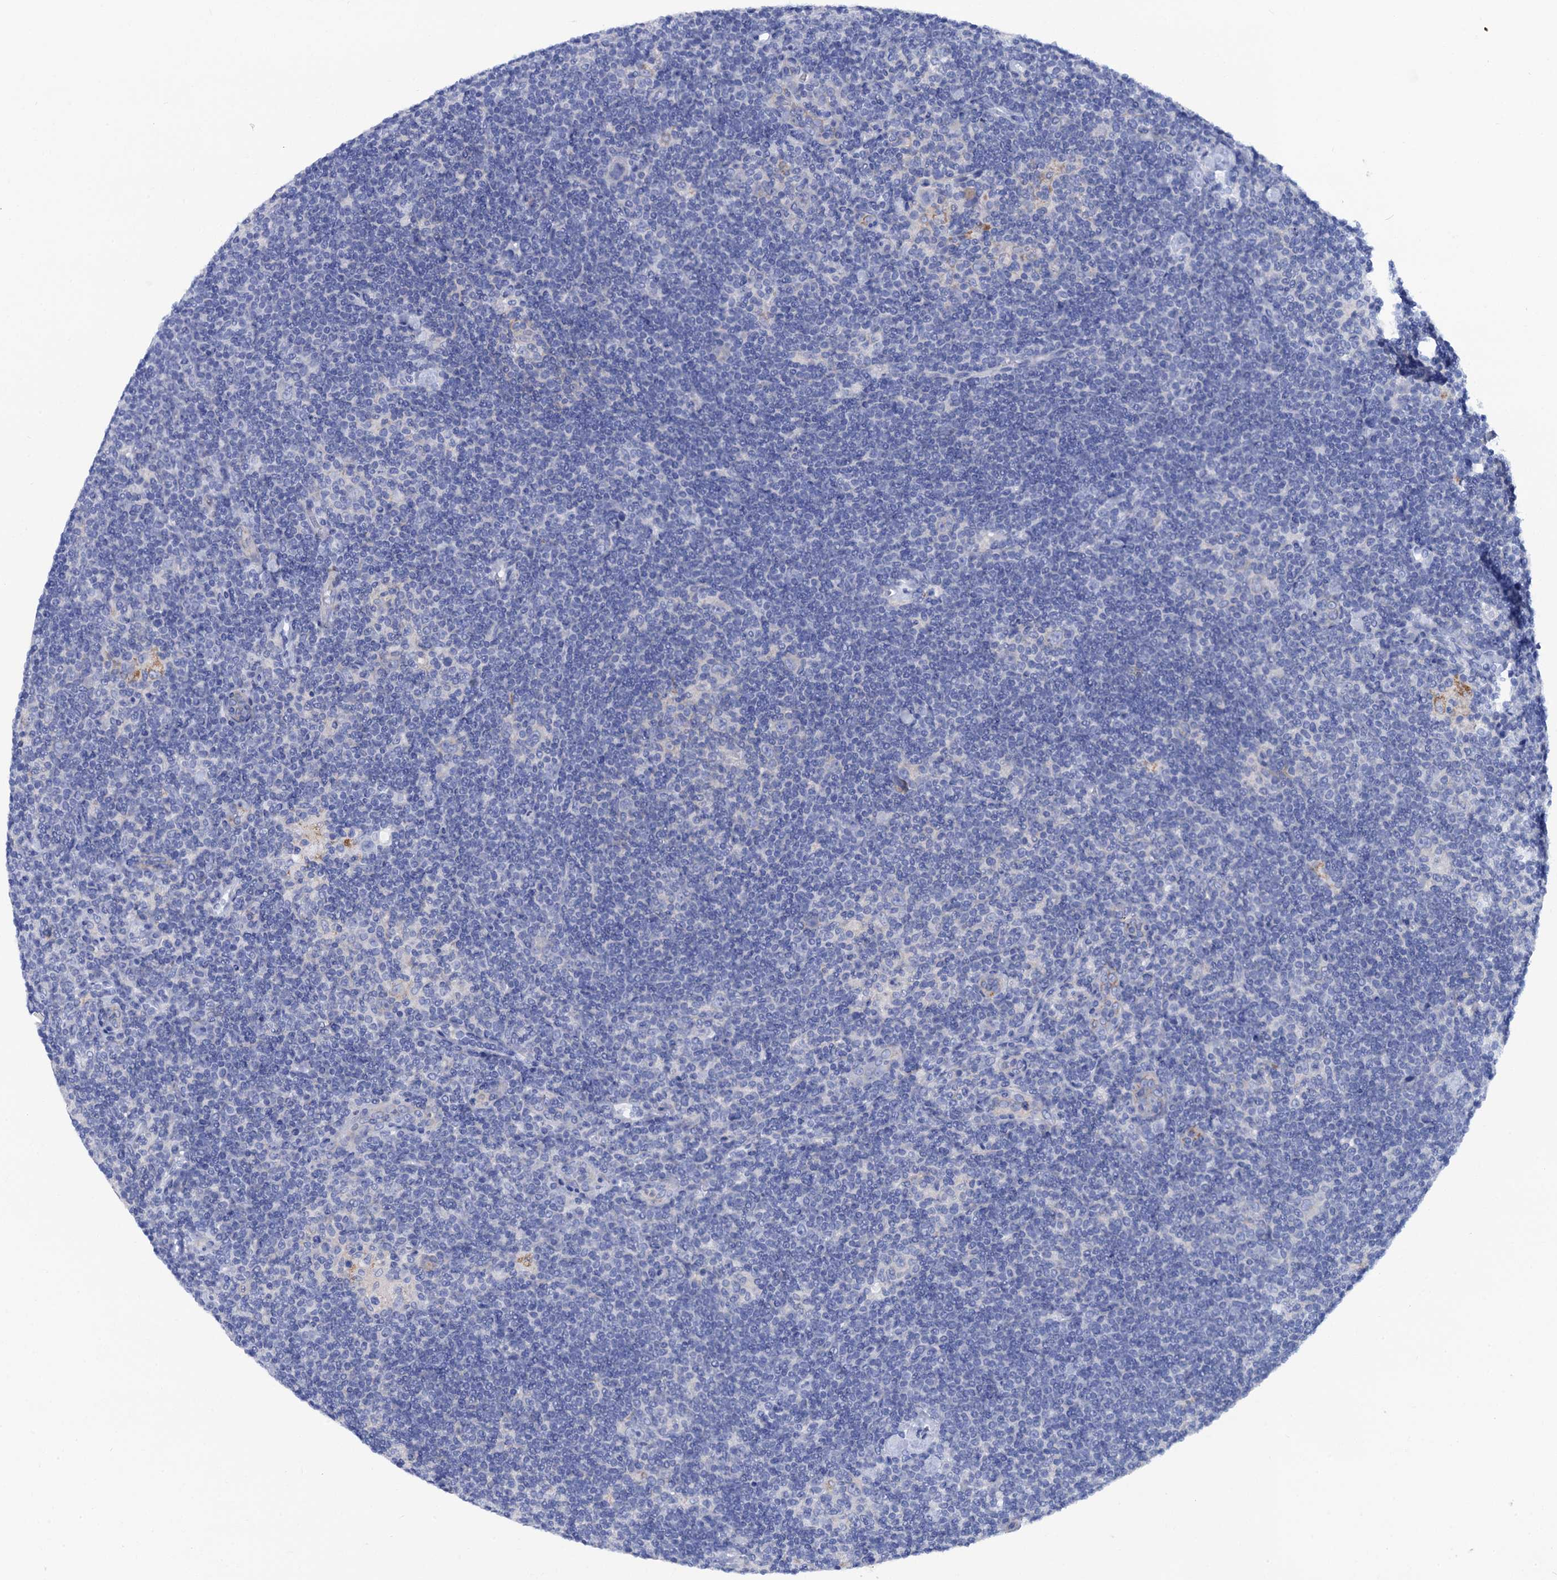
{"staining": {"intensity": "negative", "quantity": "none", "location": "none"}, "tissue": "lymphoma", "cell_type": "Tumor cells", "image_type": "cancer", "snomed": [{"axis": "morphology", "description": "Hodgkin's disease, NOS"}, {"axis": "topography", "description": "Lymph node"}], "caption": "This histopathology image is of Hodgkin's disease stained with immunohistochemistry to label a protein in brown with the nuclei are counter-stained blue. There is no positivity in tumor cells.", "gene": "RAB3IP", "patient": {"sex": "female", "age": 57}}